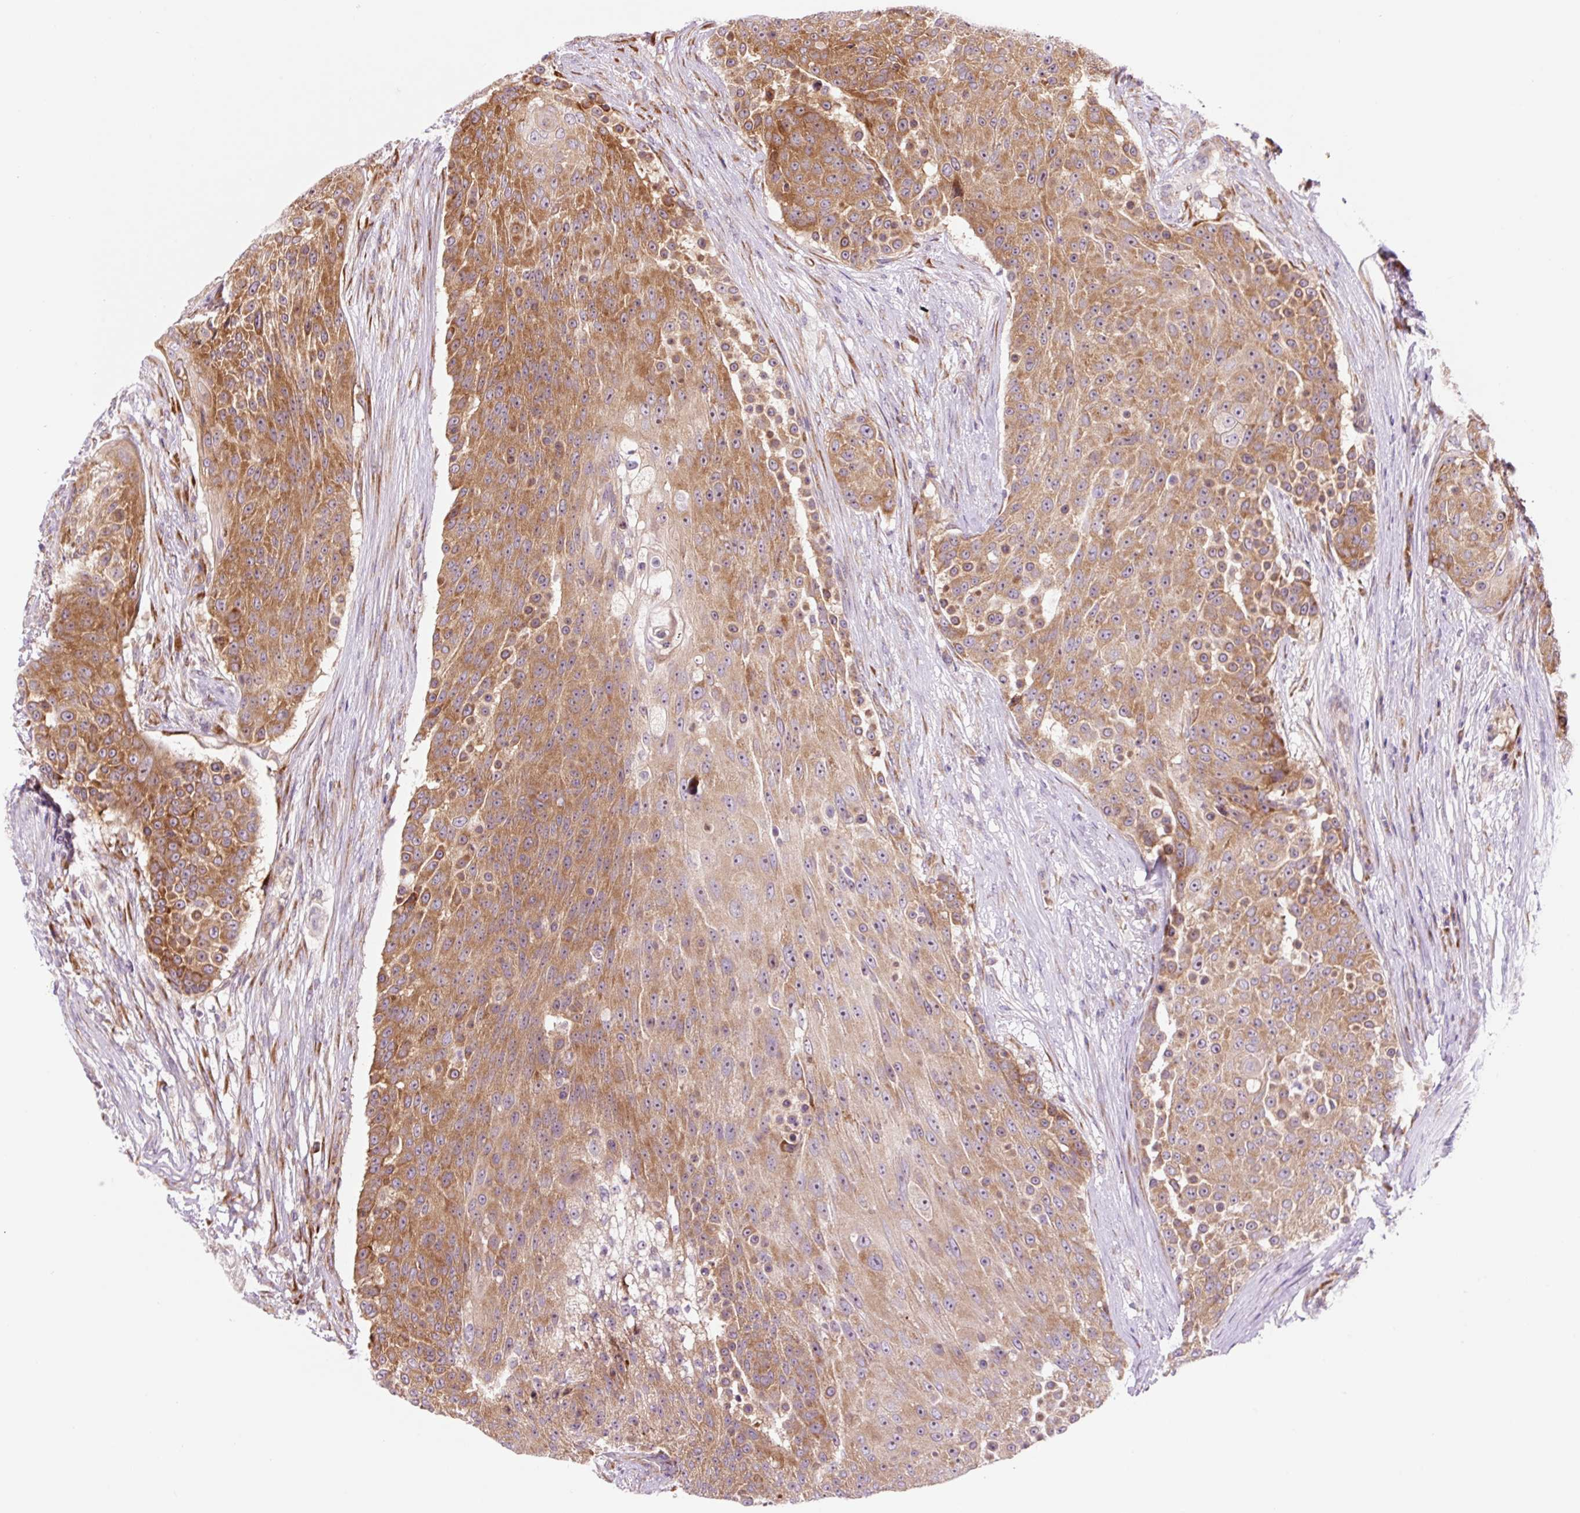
{"staining": {"intensity": "moderate", "quantity": ">75%", "location": "cytoplasmic/membranous"}, "tissue": "urothelial cancer", "cell_type": "Tumor cells", "image_type": "cancer", "snomed": [{"axis": "morphology", "description": "Urothelial carcinoma, High grade"}, {"axis": "topography", "description": "Urinary bladder"}], "caption": "Protein staining reveals moderate cytoplasmic/membranous positivity in about >75% of tumor cells in urothelial cancer.", "gene": "RPL41", "patient": {"sex": "female", "age": 63}}